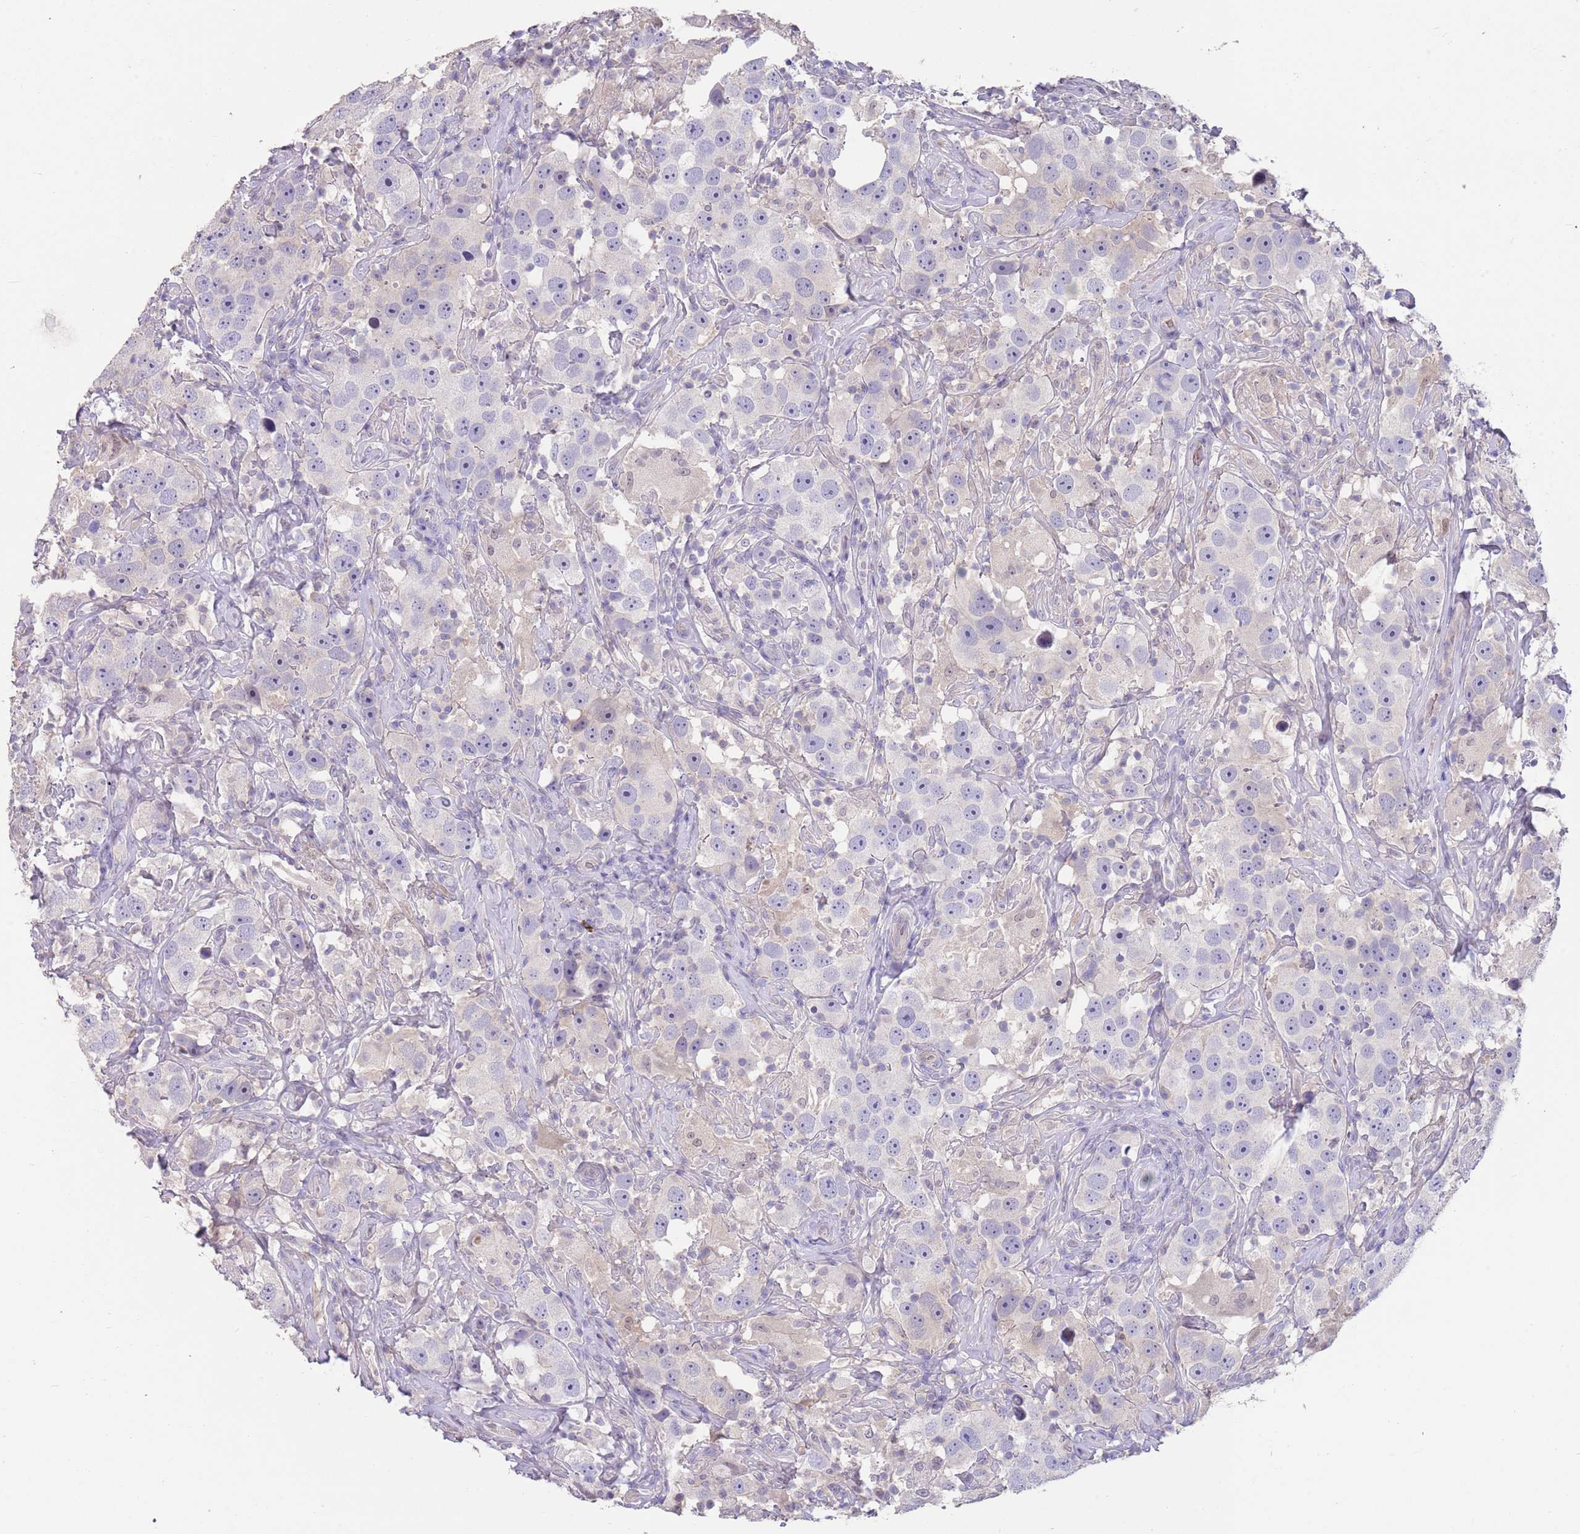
{"staining": {"intensity": "negative", "quantity": "none", "location": "none"}, "tissue": "testis cancer", "cell_type": "Tumor cells", "image_type": "cancer", "snomed": [{"axis": "morphology", "description": "Seminoma, NOS"}, {"axis": "topography", "description": "Testis"}], "caption": "This is an immunohistochemistry image of testis cancer (seminoma). There is no expression in tumor cells.", "gene": "ZNF14", "patient": {"sex": "male", "age": 49}}